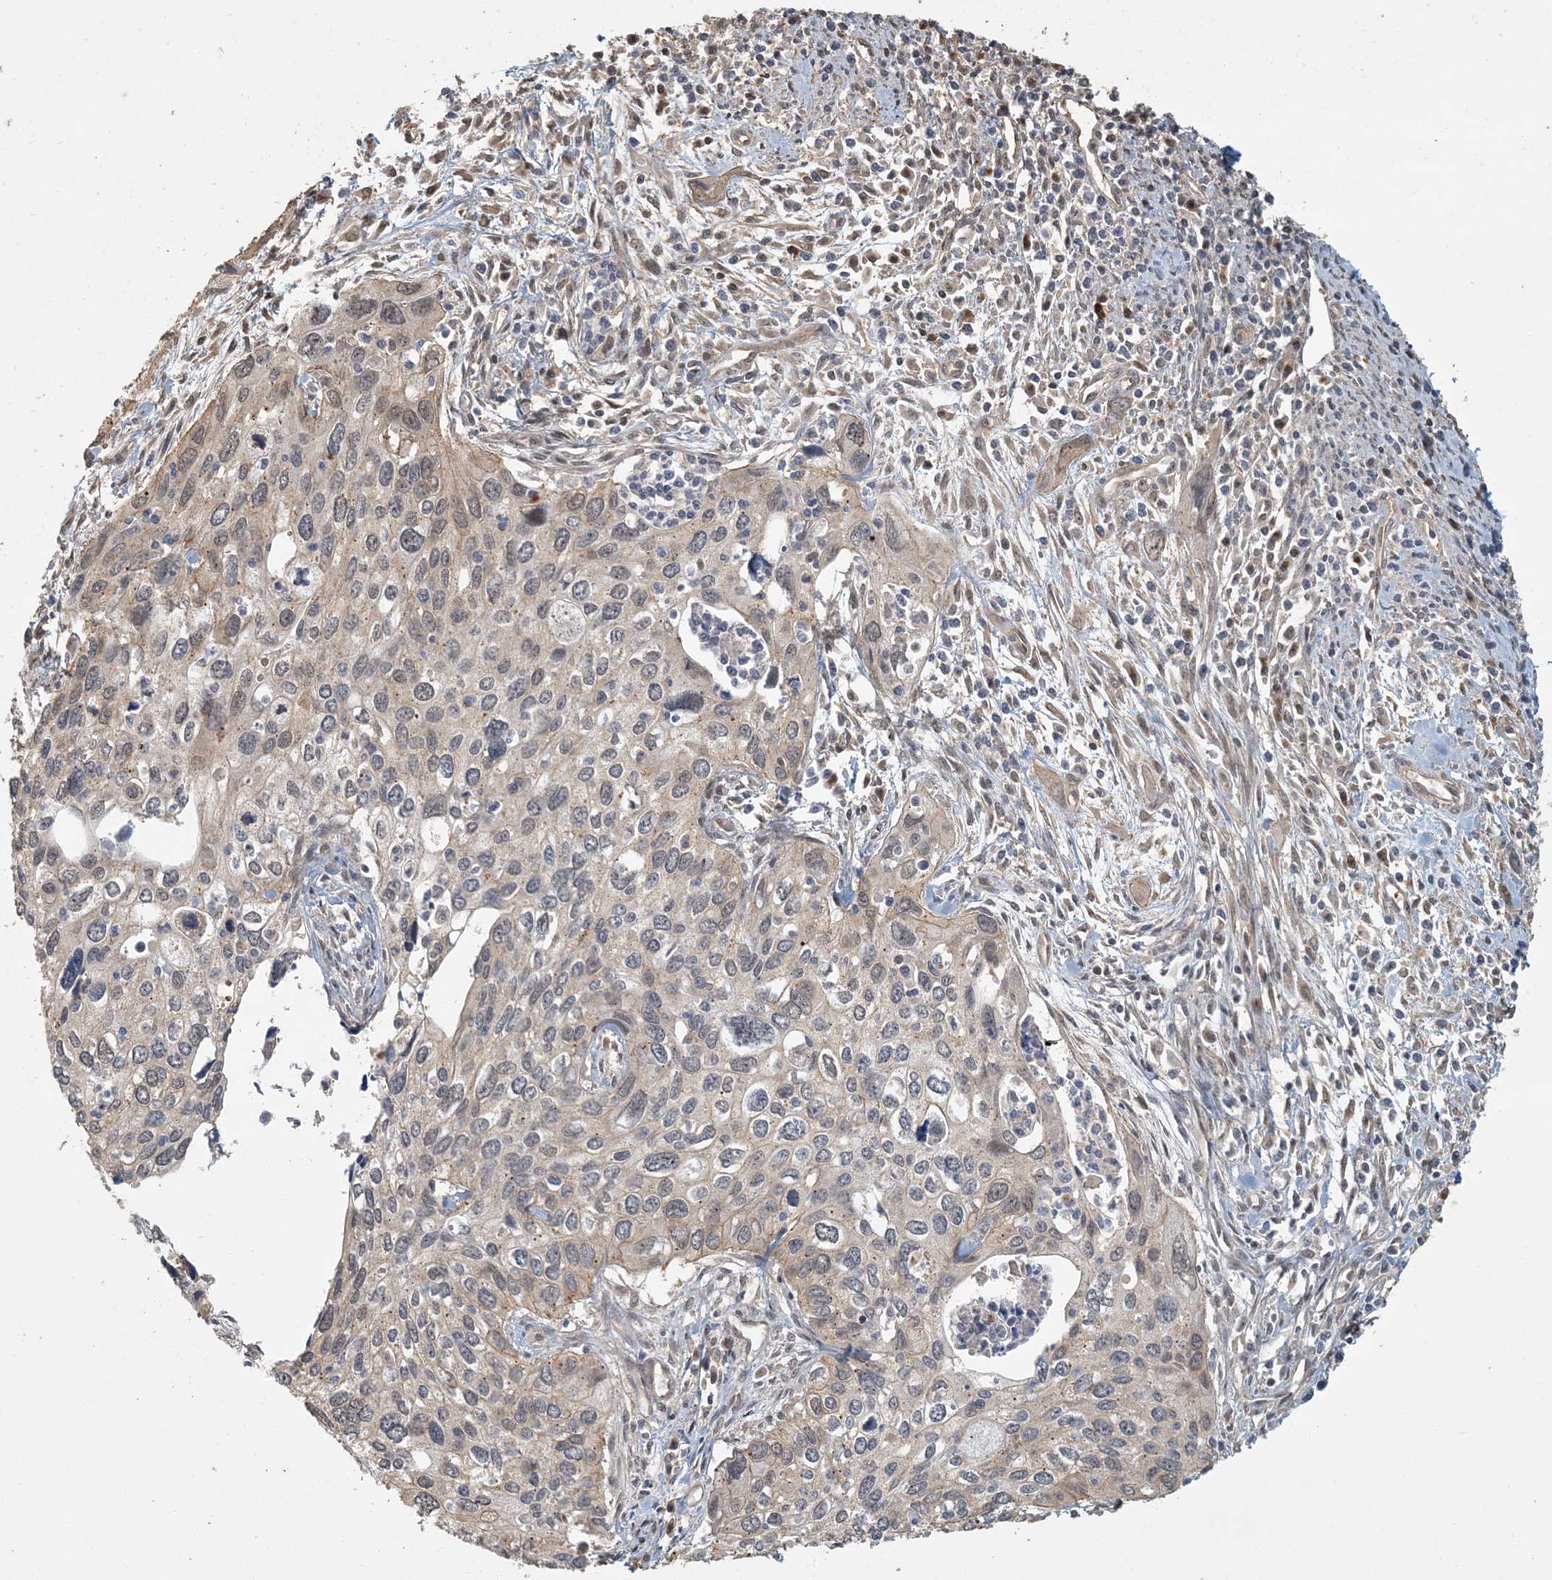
{"staining": {"intensity": "weak", "quantity": "<25%", "location": "cytoplasmic/membranous"}, "tissue": "cervical cancer", "cell_type": "Tumor cells", "image_type": "cancer", "snomed": [{"axis": "morphology", "description": "Squamous cell carcinoma, NOS"}, {"axis": "topography", "description": "Cervix"}], "caption": "Immunohistochemistry (IHC) histopathology image of neoplastic tissue: human cervical cancer (squamous cell carcinoma) stained with DAB exhibits no significant protein expression in tumor cells.", "gene": "AK9", "patient": {"sex": "female", "age": 55}}